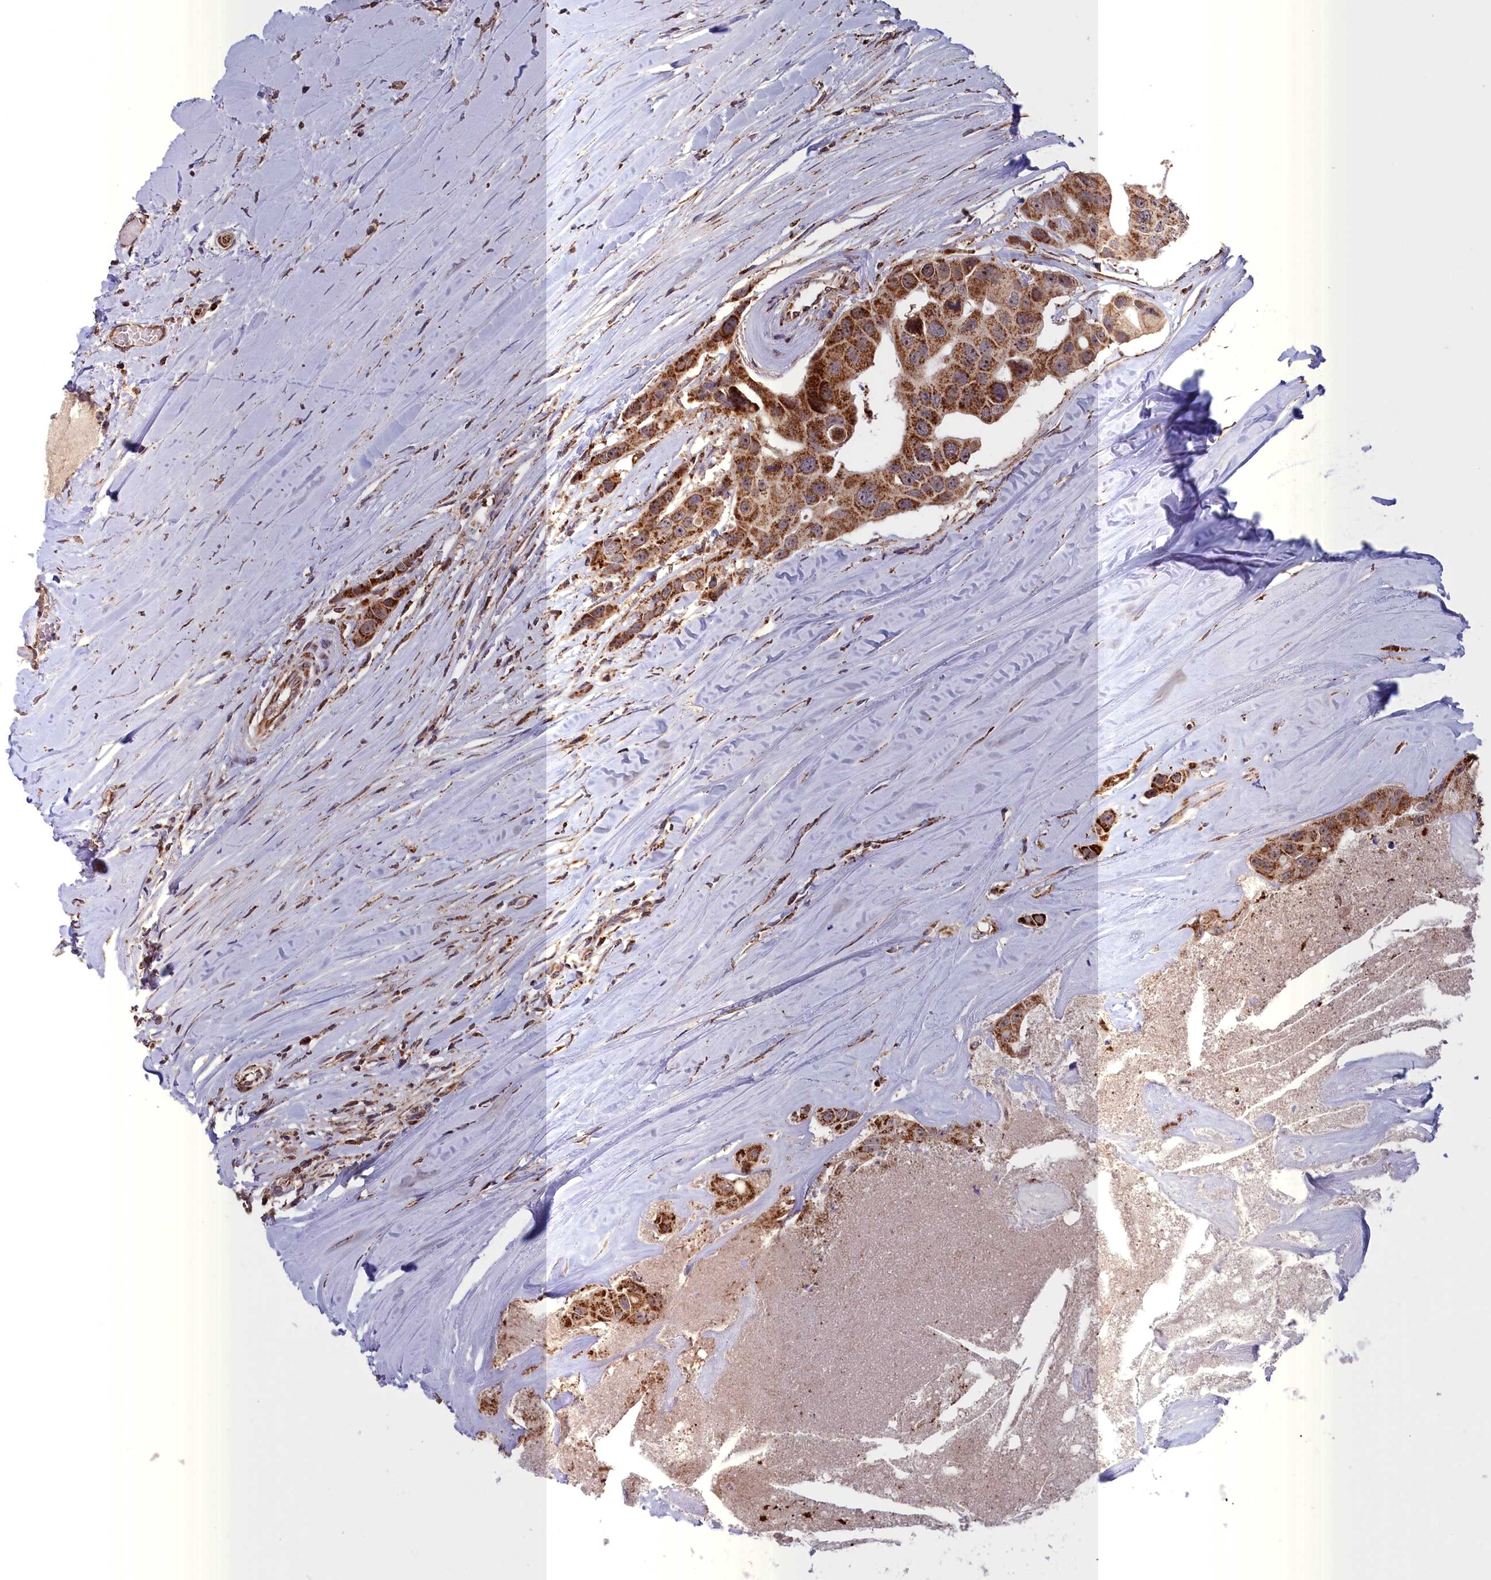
{"staining": {"intensity": "strong", "quantity": ">75%", "location": "cytoplasmic/membranous"}, "tissue": "head and neck cancer", "cell_type": "Tumor cells", "image_type": "cancer", "snomed": [{"axis": "morphology", "description": "Adenocarcinoma, NOS"}, {"axis": "morphology", "description": "Adenocarcinoma, metastatic, NOS"}, {"axis": "topography", "description": "Head-Neck"}], "caption": "Immunohistochemical staining of adenocarcinoma (head and neck) reveals strong cytoplasmic/membranous protein staining in about >75% of tumor cells. (IHC, brightfield microscopy, high magnification).", "gene": "TIMM44", "patient": {"sex": "male", "age": 75}}